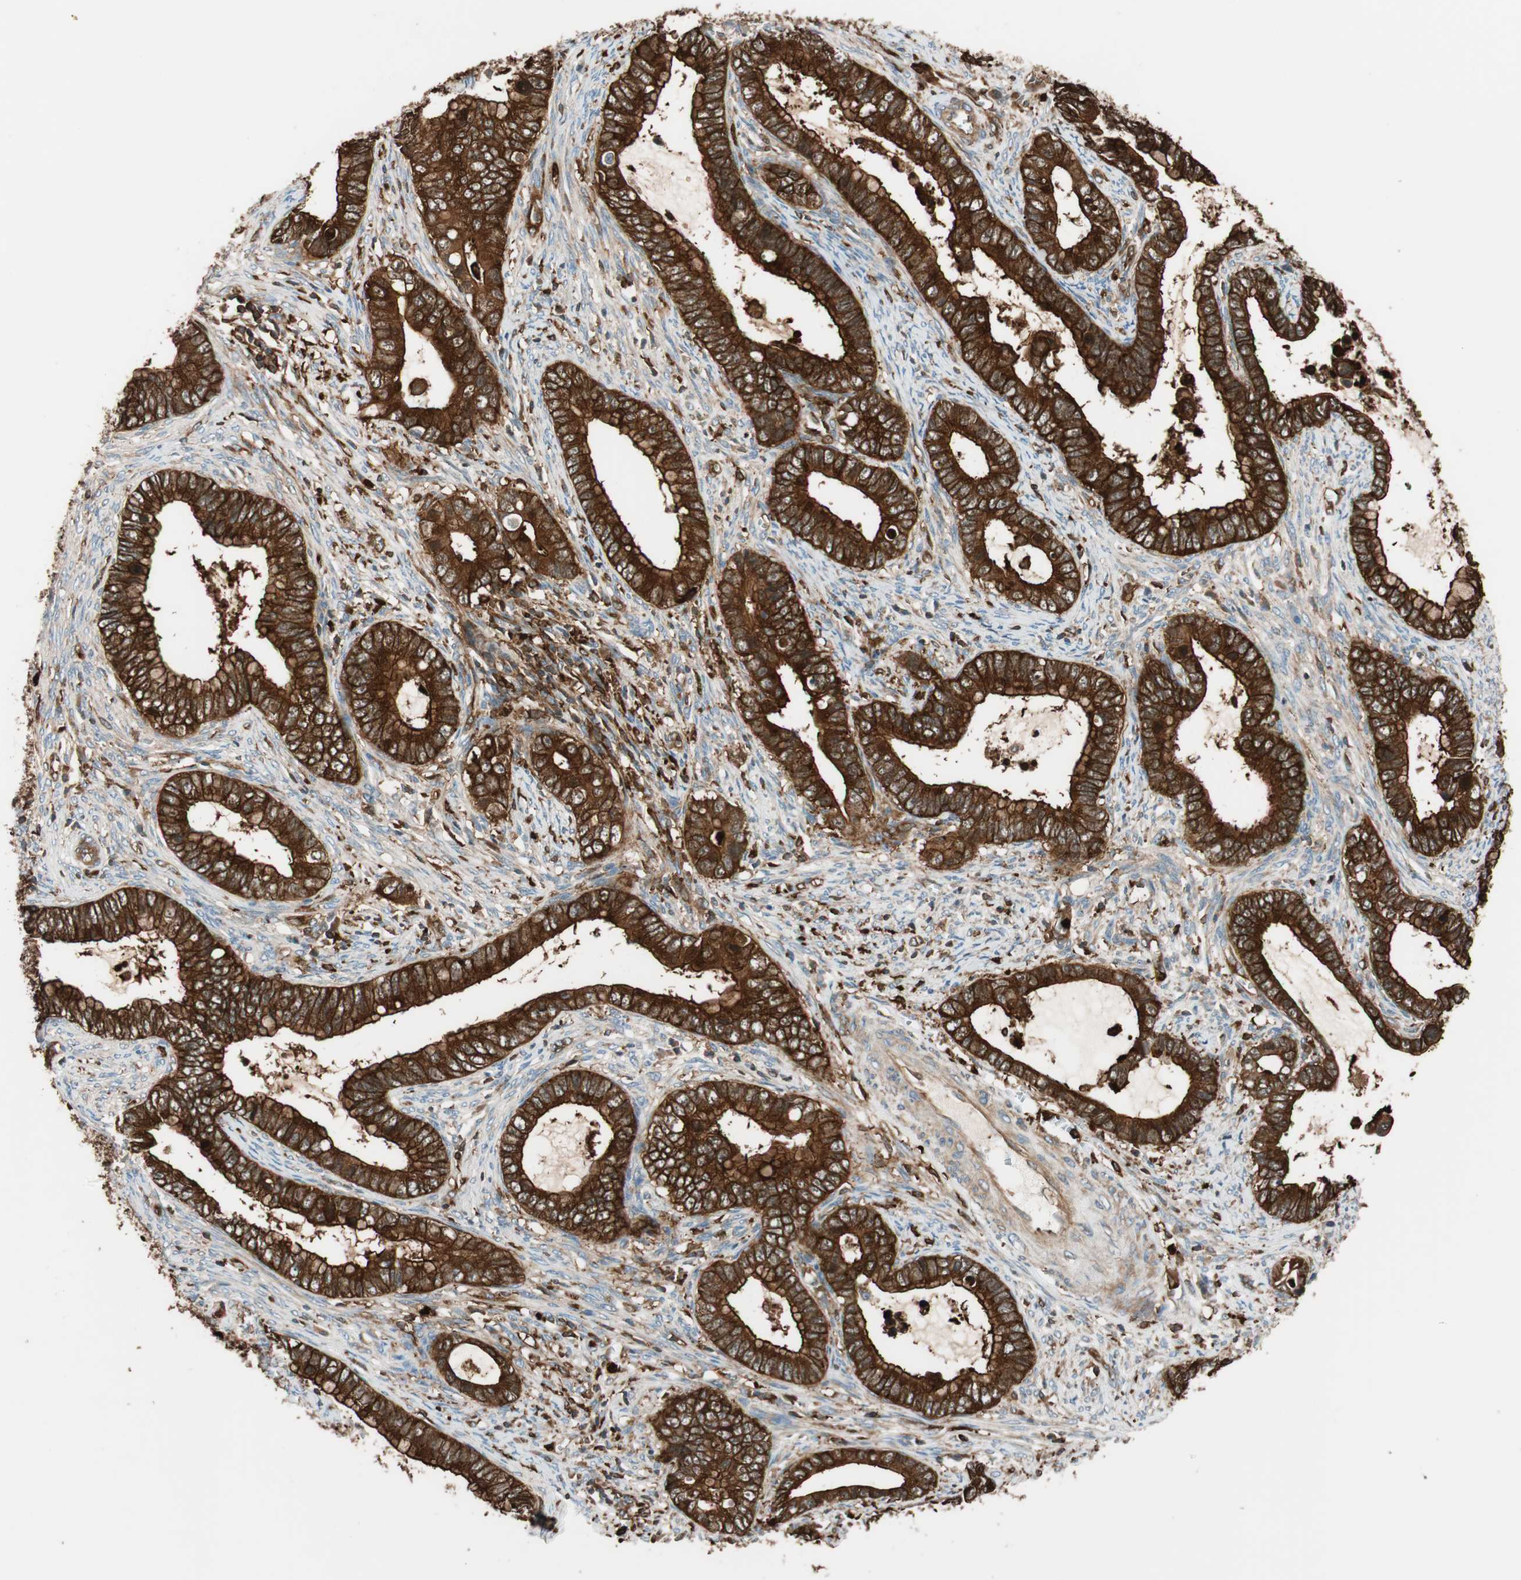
{"staining": {"intensity": "strong", "quantity": ">75%", "location": "cytoplasmic/membranous"}, "tissue": "cervical cancer", "cell_type": "Tumor cells", "image_type": "cancer", "snomed": [{"axis": "morphology", "description": "Adenocarcinoma, NOS"}, {"axis": "topography", "description": "Cervix"}], "caption": "A high amount of strong cytoplasmic/membranous expression is identified in about >75% of tumor cells in cervical adenocarcinoma tissue.", "gene": "VASP", "patient": {"sex": "female", "age": 44}}